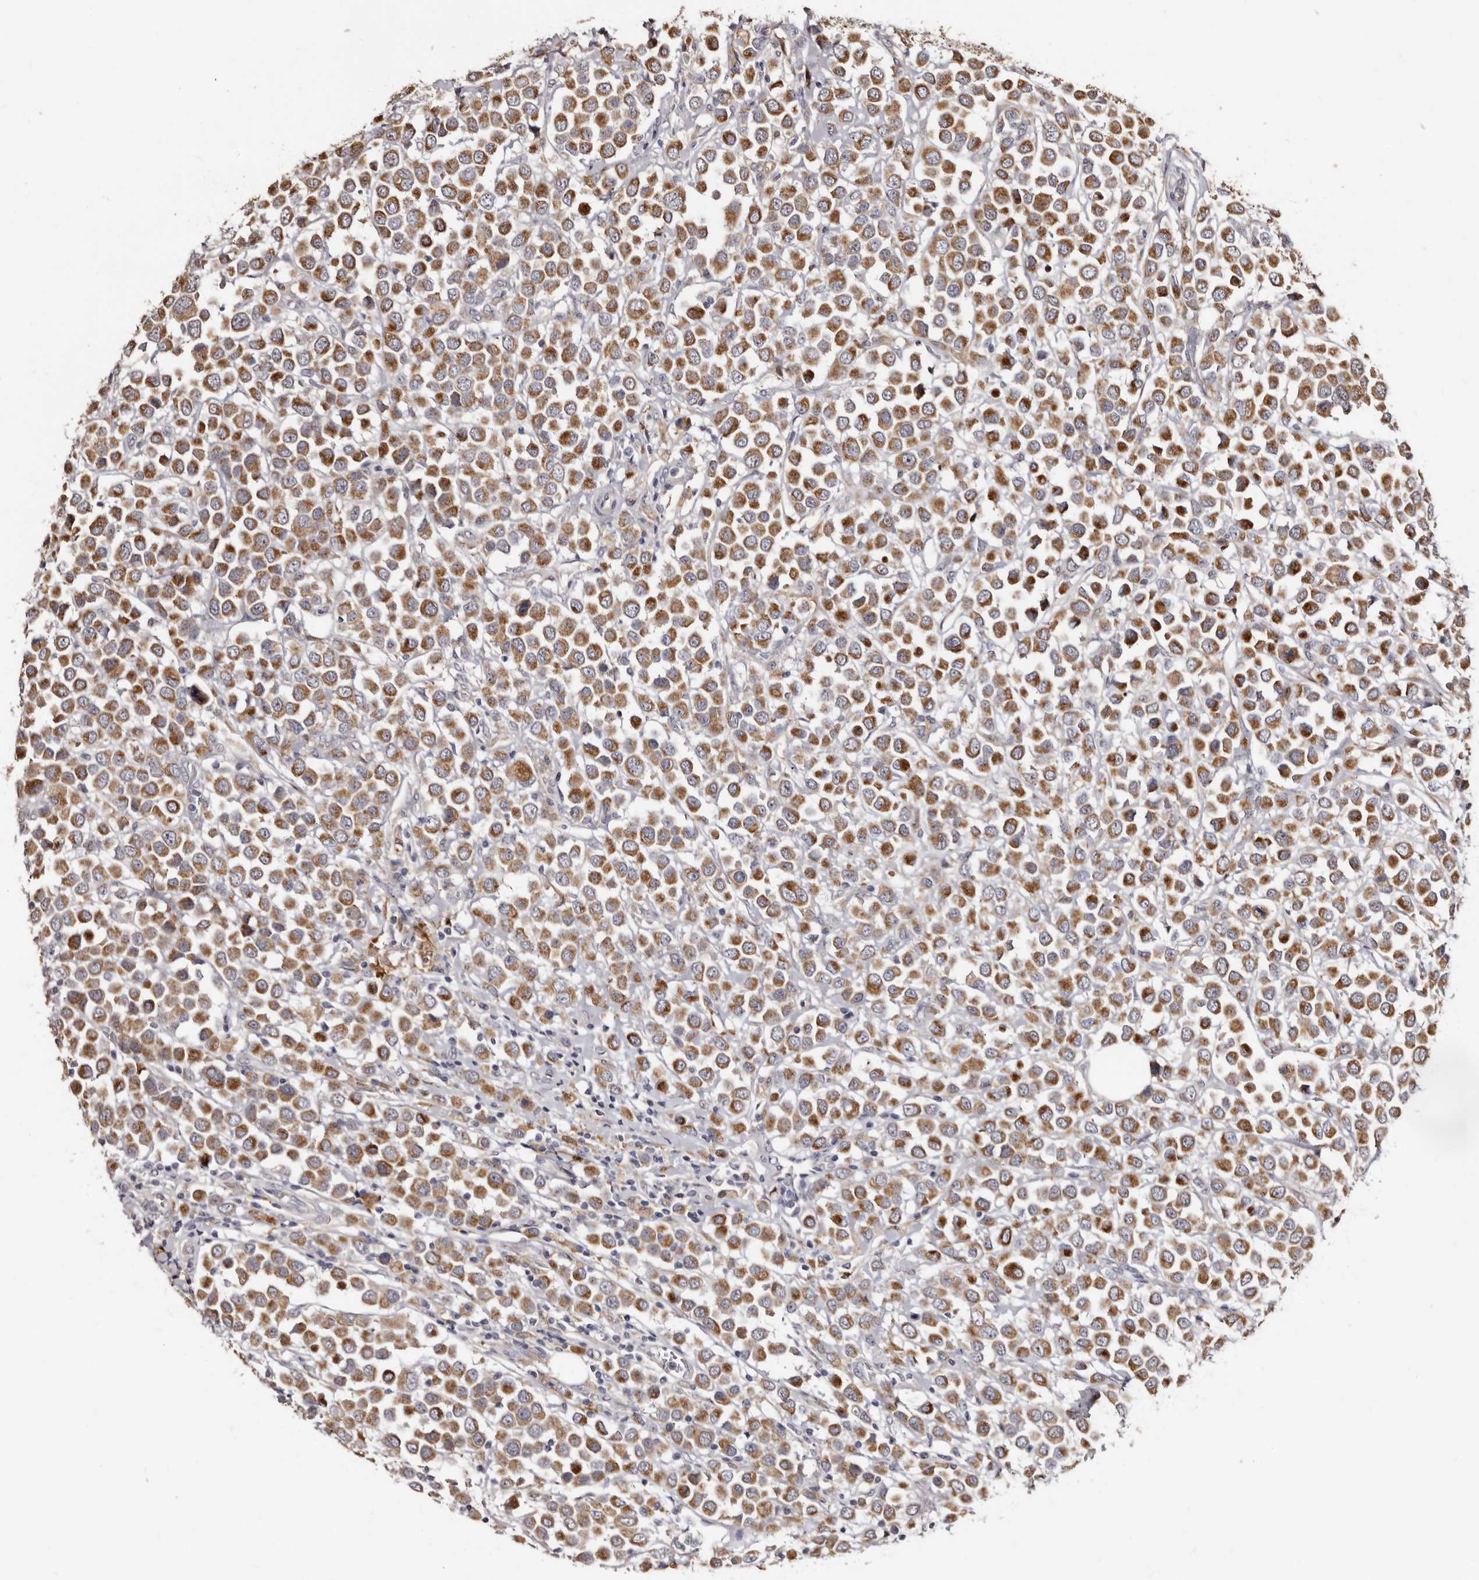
{"staining": {"intensity": "moderate", "quantity": ">75%", "location": "cytoplasmic/membranous"}, "tissue": "breast cancer", "cell_type": "Tumor cells", "image_type": "cancer", "snomed": [{"axis": "morphology", "description": "Duct carcinoma"}, {"axis": "topography", "description": "Breast"}], "caption": "IHC image of breast cancer stained for a protein (brown), which displays medium levels of moderate cytoplasmic/membranous positivity in about >75% of tumor cells.", "gene": "PTAFR", "patient": {"sex": "female", "age": 61}}